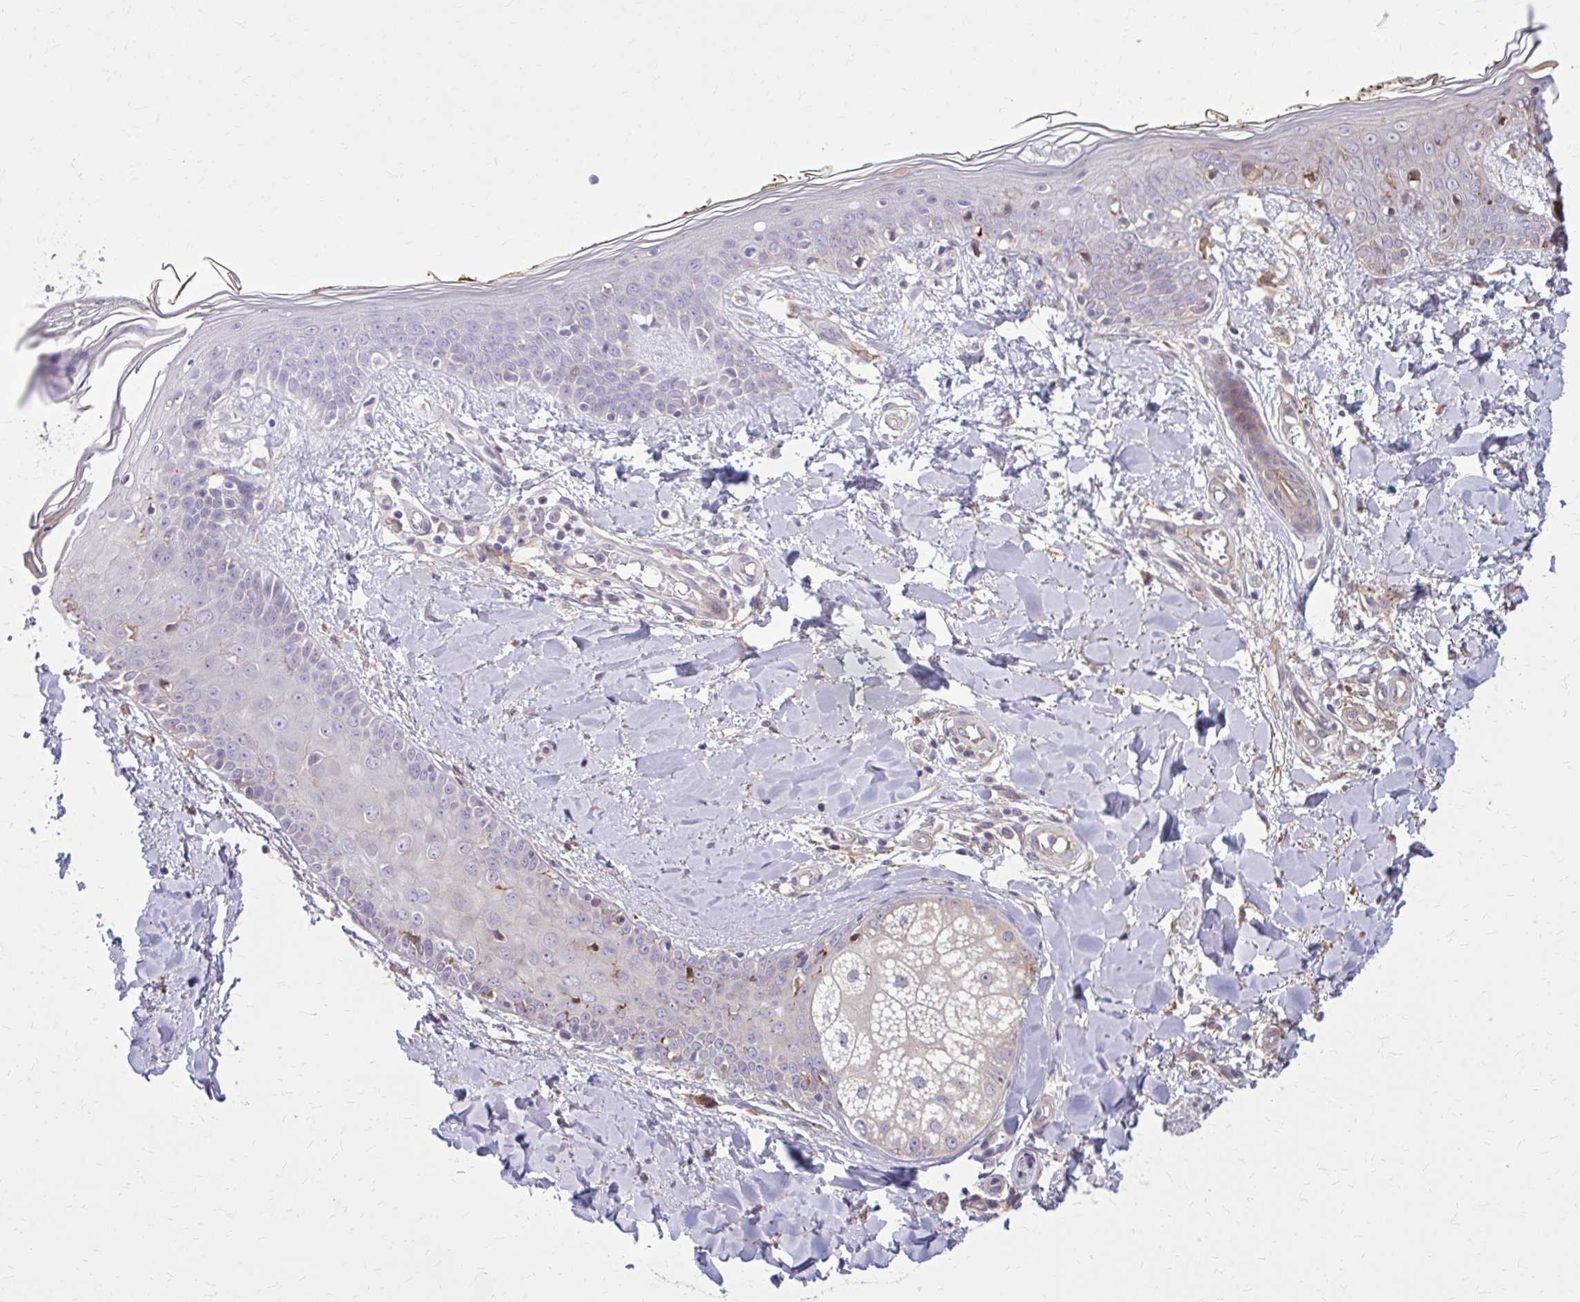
{"staining": {"intensity": "weak", "quantity": "<25%", "location": "cytoplasmic/membranous"}, "tissue": "skin", "cell_type": "Fibroblasts", "image_type": "normal", "snomed": [{"axis": "morphology", "description": "Normal tissue, NOS"}, {"axis": "topography", "description": "Skin"}], "caption": "IHC histopathology image of unremarkable skin: skin stained with DAB shows no significant protein staining in fibroblasts. (Immunohistochemistry, brightfield microscopy, high magnification).", "gene": "OXNAD1", "patient": {"sex": "female", "age": 34}}